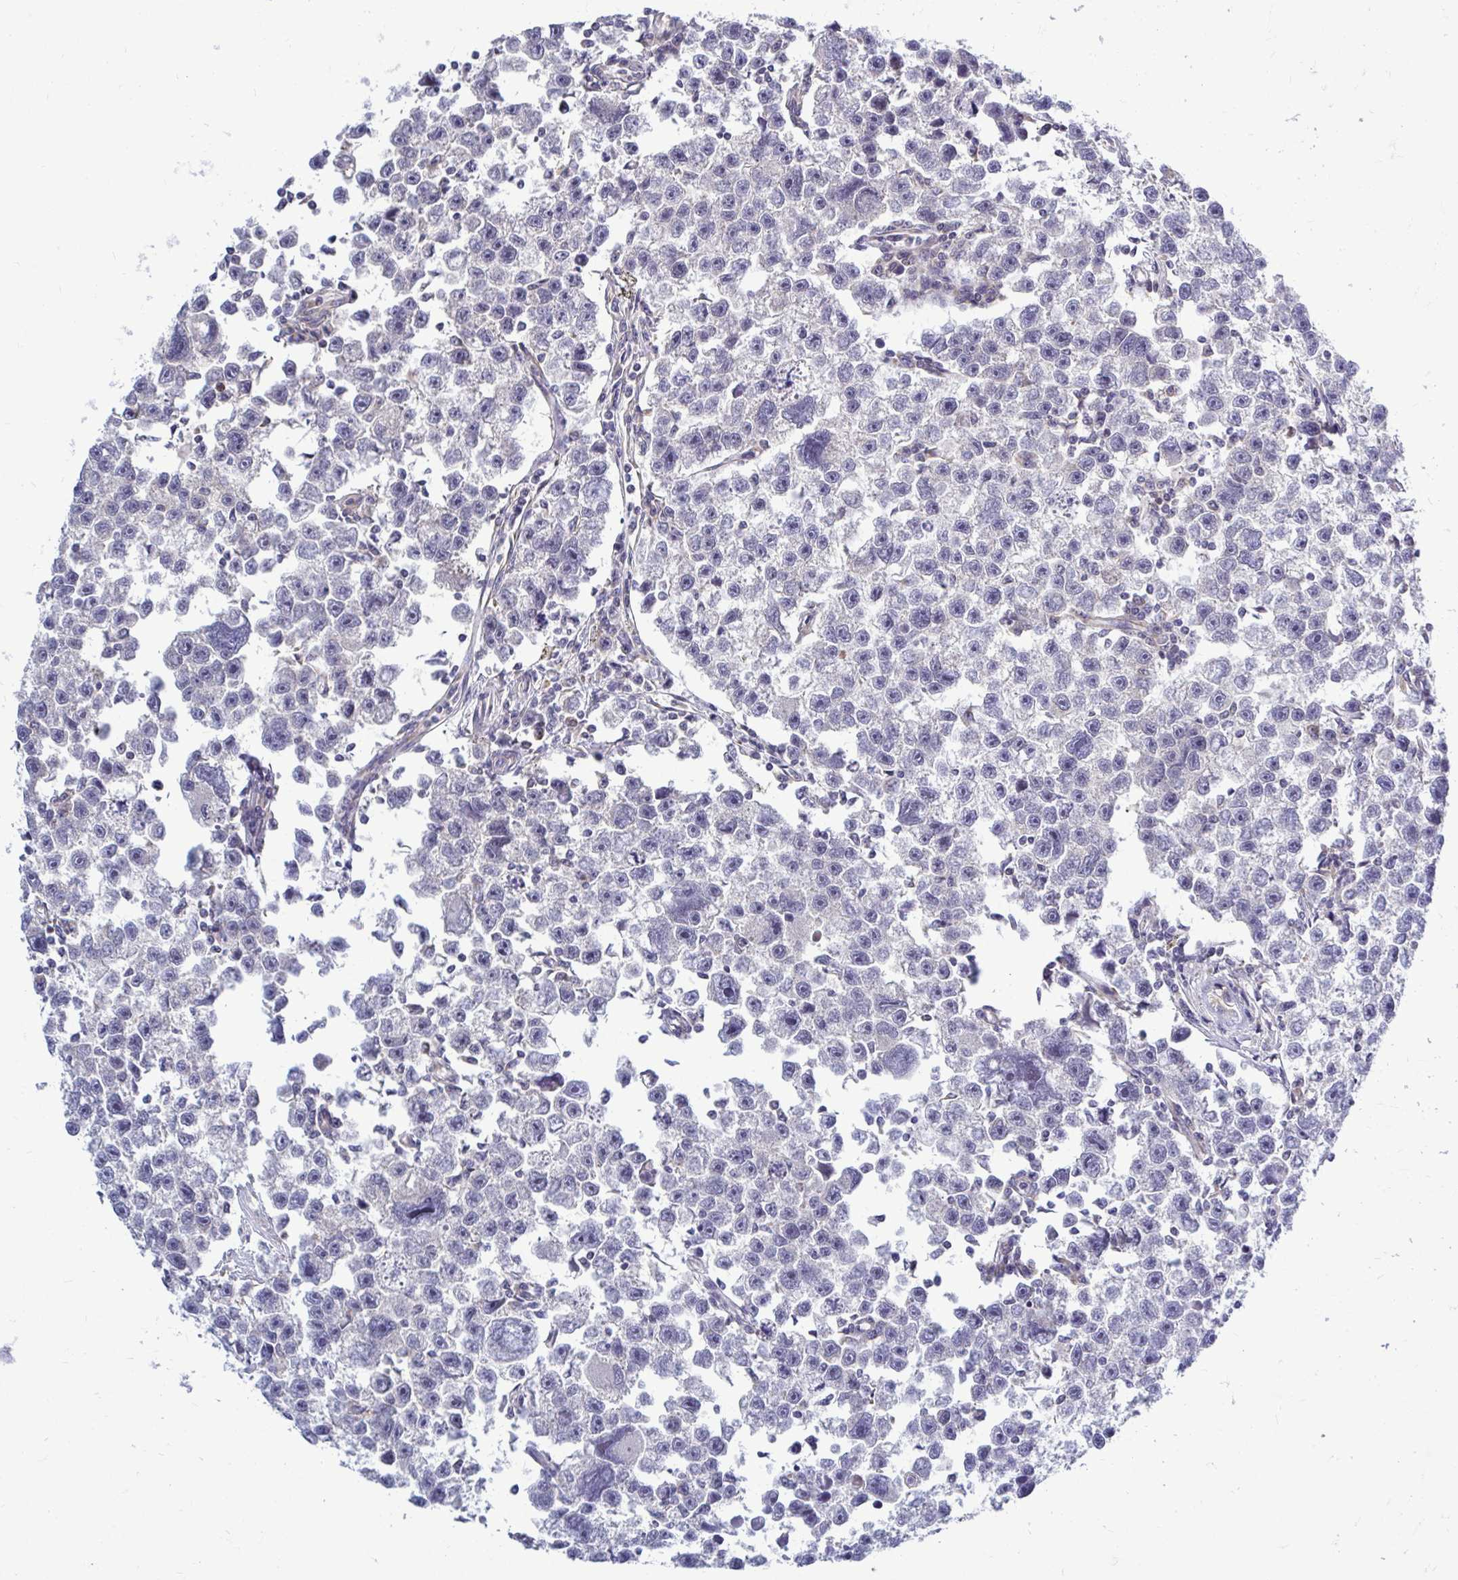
{"staining": {"intensity": "negative", "quantity": "none", "location": "none"}, "tissue": "testis cancer", "cell_type": "Tumor cells", "image_type": "cancer", "snomed": [{"axis": "morphology", "description": "Seminoma, NOS"}, {"axis": "topography", "description": "Testis"}], "caption": "Micrograph shows no significant protein positivity in tumor cells of testis cancer (seminoma).", "gene": "FMR1", "patient": {"sex": "male", "age": 26}}